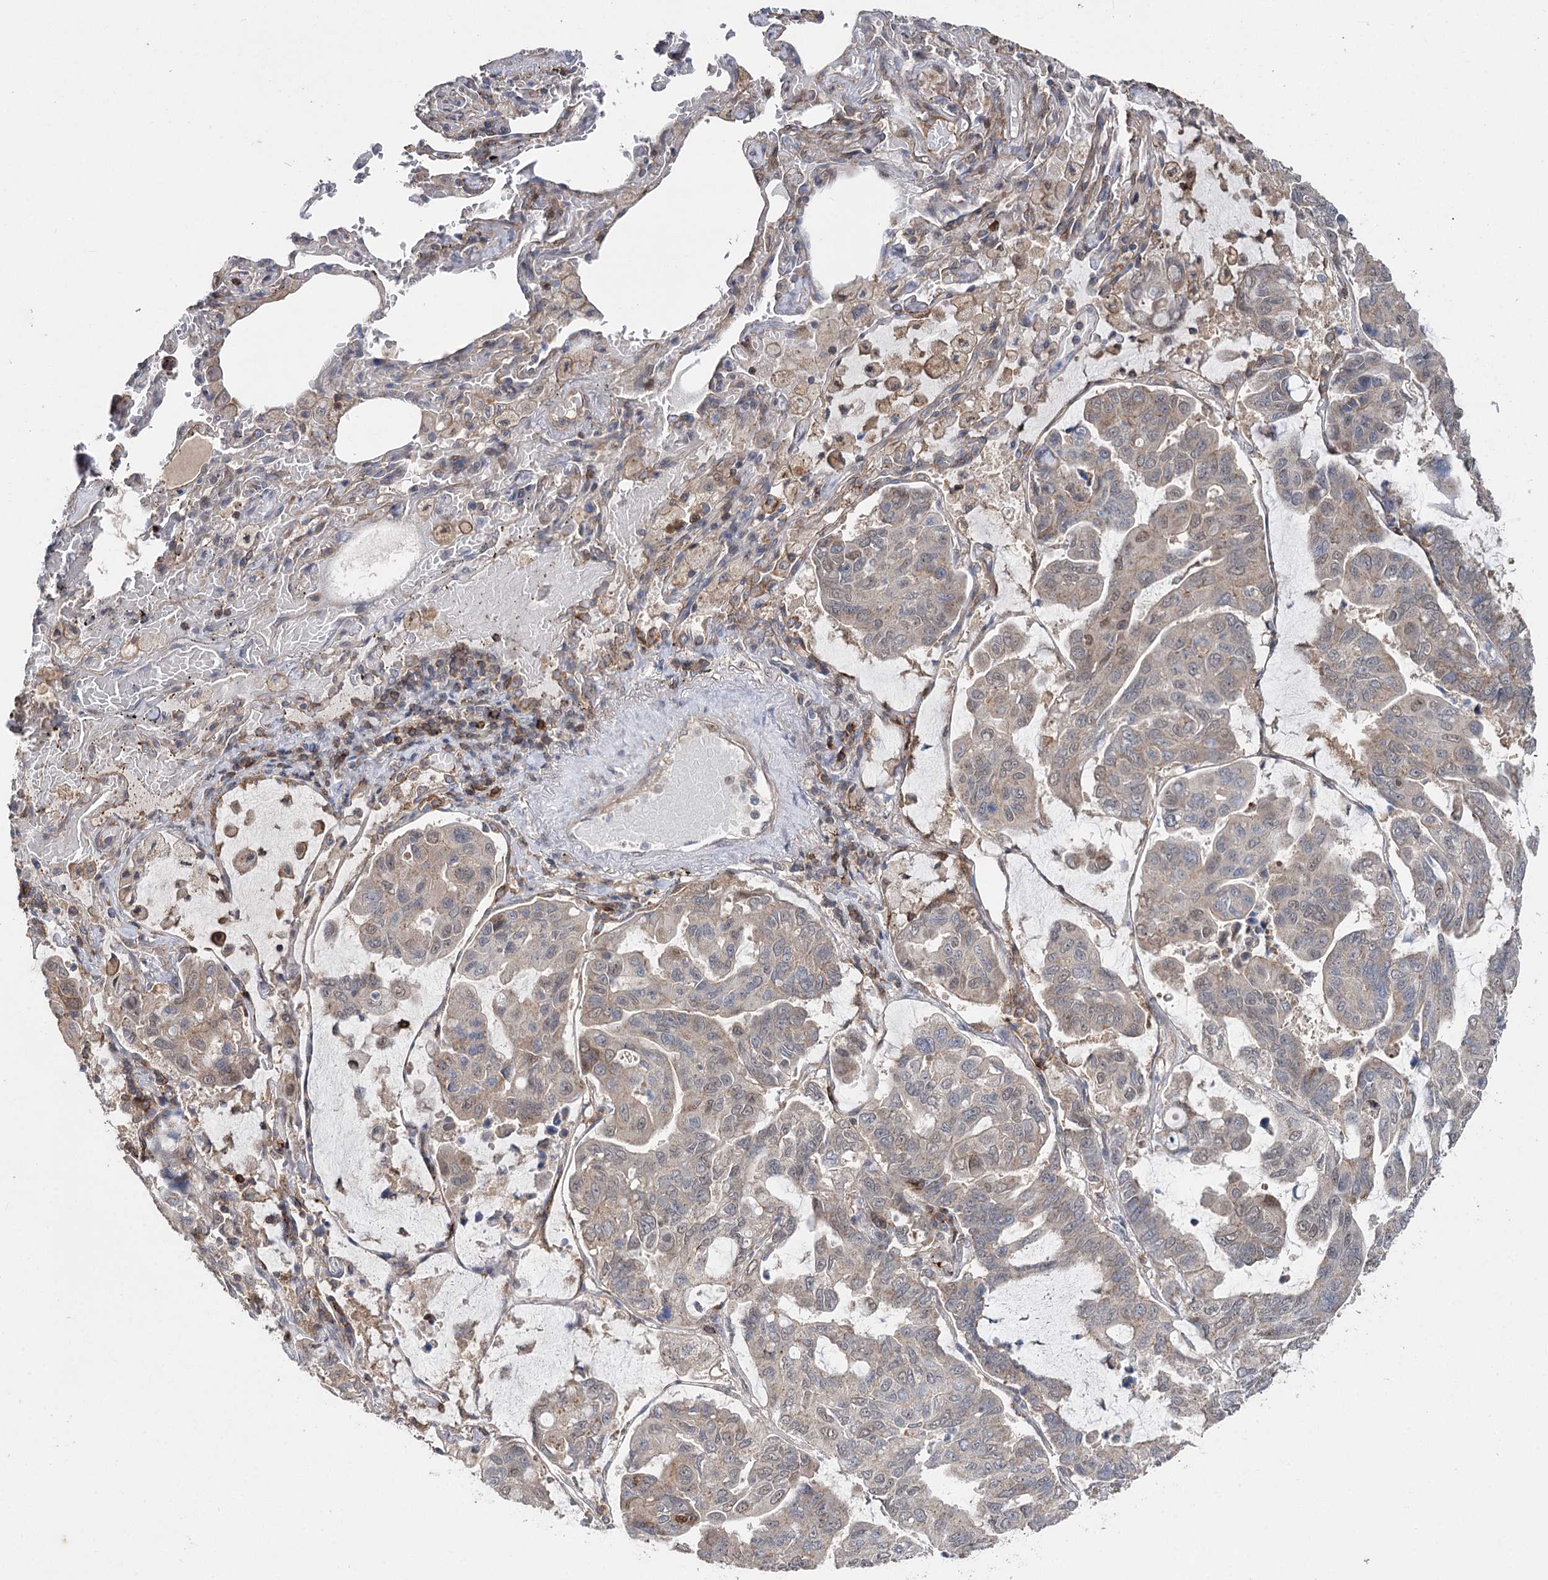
{"staining": {"intensity": "weak", "quantity": "<25%", "location": "cytoplasmic/membranous,nuclear"}, "tissue": "lung cancer", "cell_type": "Tumor cells", "image_type": "cancer", "snomed": [{"axis": "morphology", "description": "Adenocarcinoma, NOS"}, {"axis": "topography", "description": "Lung"}], "caption": "The micrograph reveals no staining of tumor cells in adenocarcinoma (lung). (DAB immunohistochemistry, high magnification).", "gene": "STX6", "patient": {"sex": "male", "age": 64}}